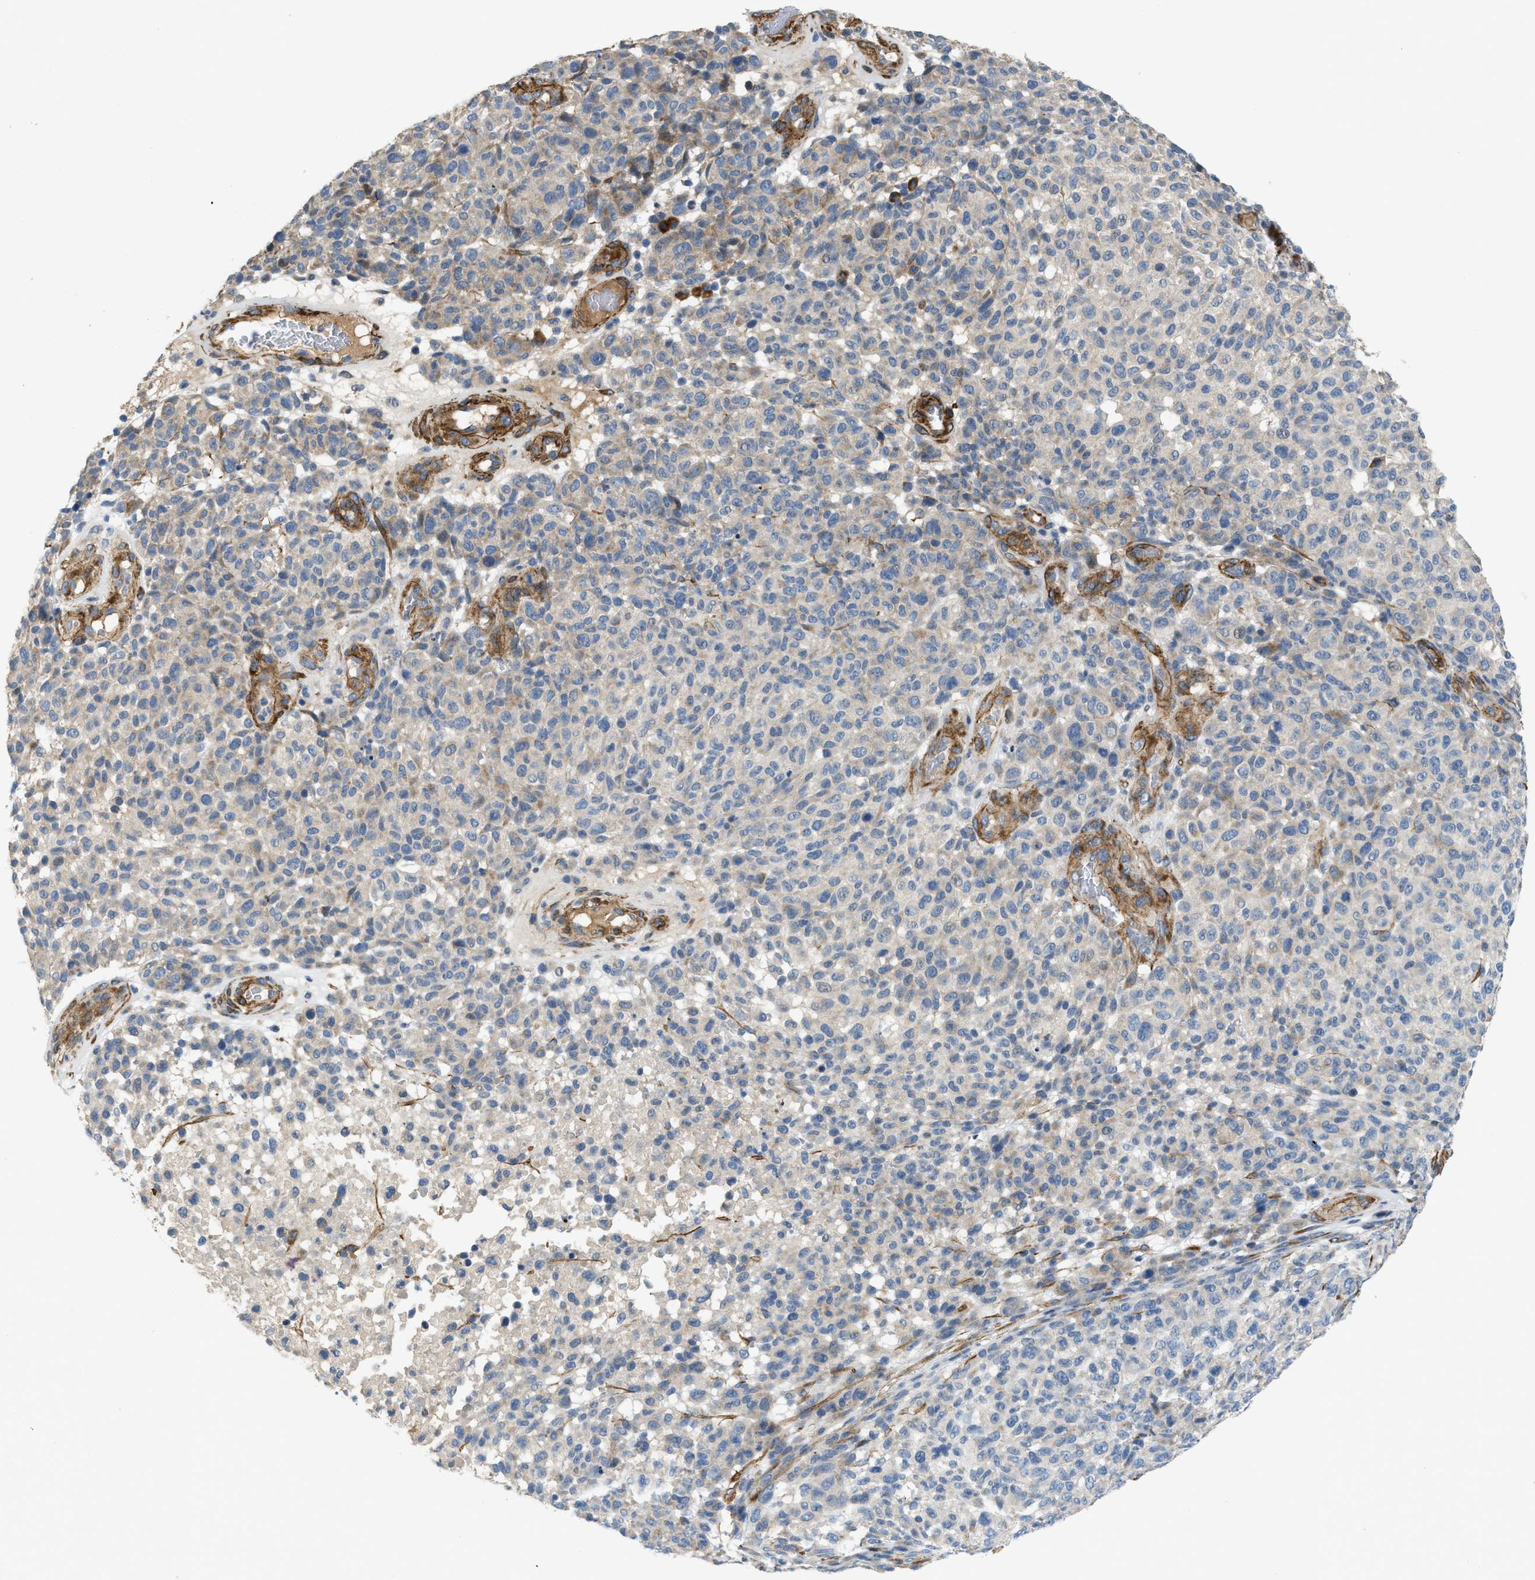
{"staining": {"intensity": "moderate", "quantity": "<25%", "location": "cytoplasmic/membranous"}, "tissue": "melanoma", "cell_type": "Tumor cells", "image_type": "cancer", "snomed": [{"axis": "morphology", "description": "Malignant melanoma, NOS"}, {"axis": "topography", "description": "Skin"}], "caption": "Melanoma stained with a protein marker exhibits moderate staining in tumor cells.", "gene": "BMPR1A", "patient": {"sex": "male", "age": 59}}